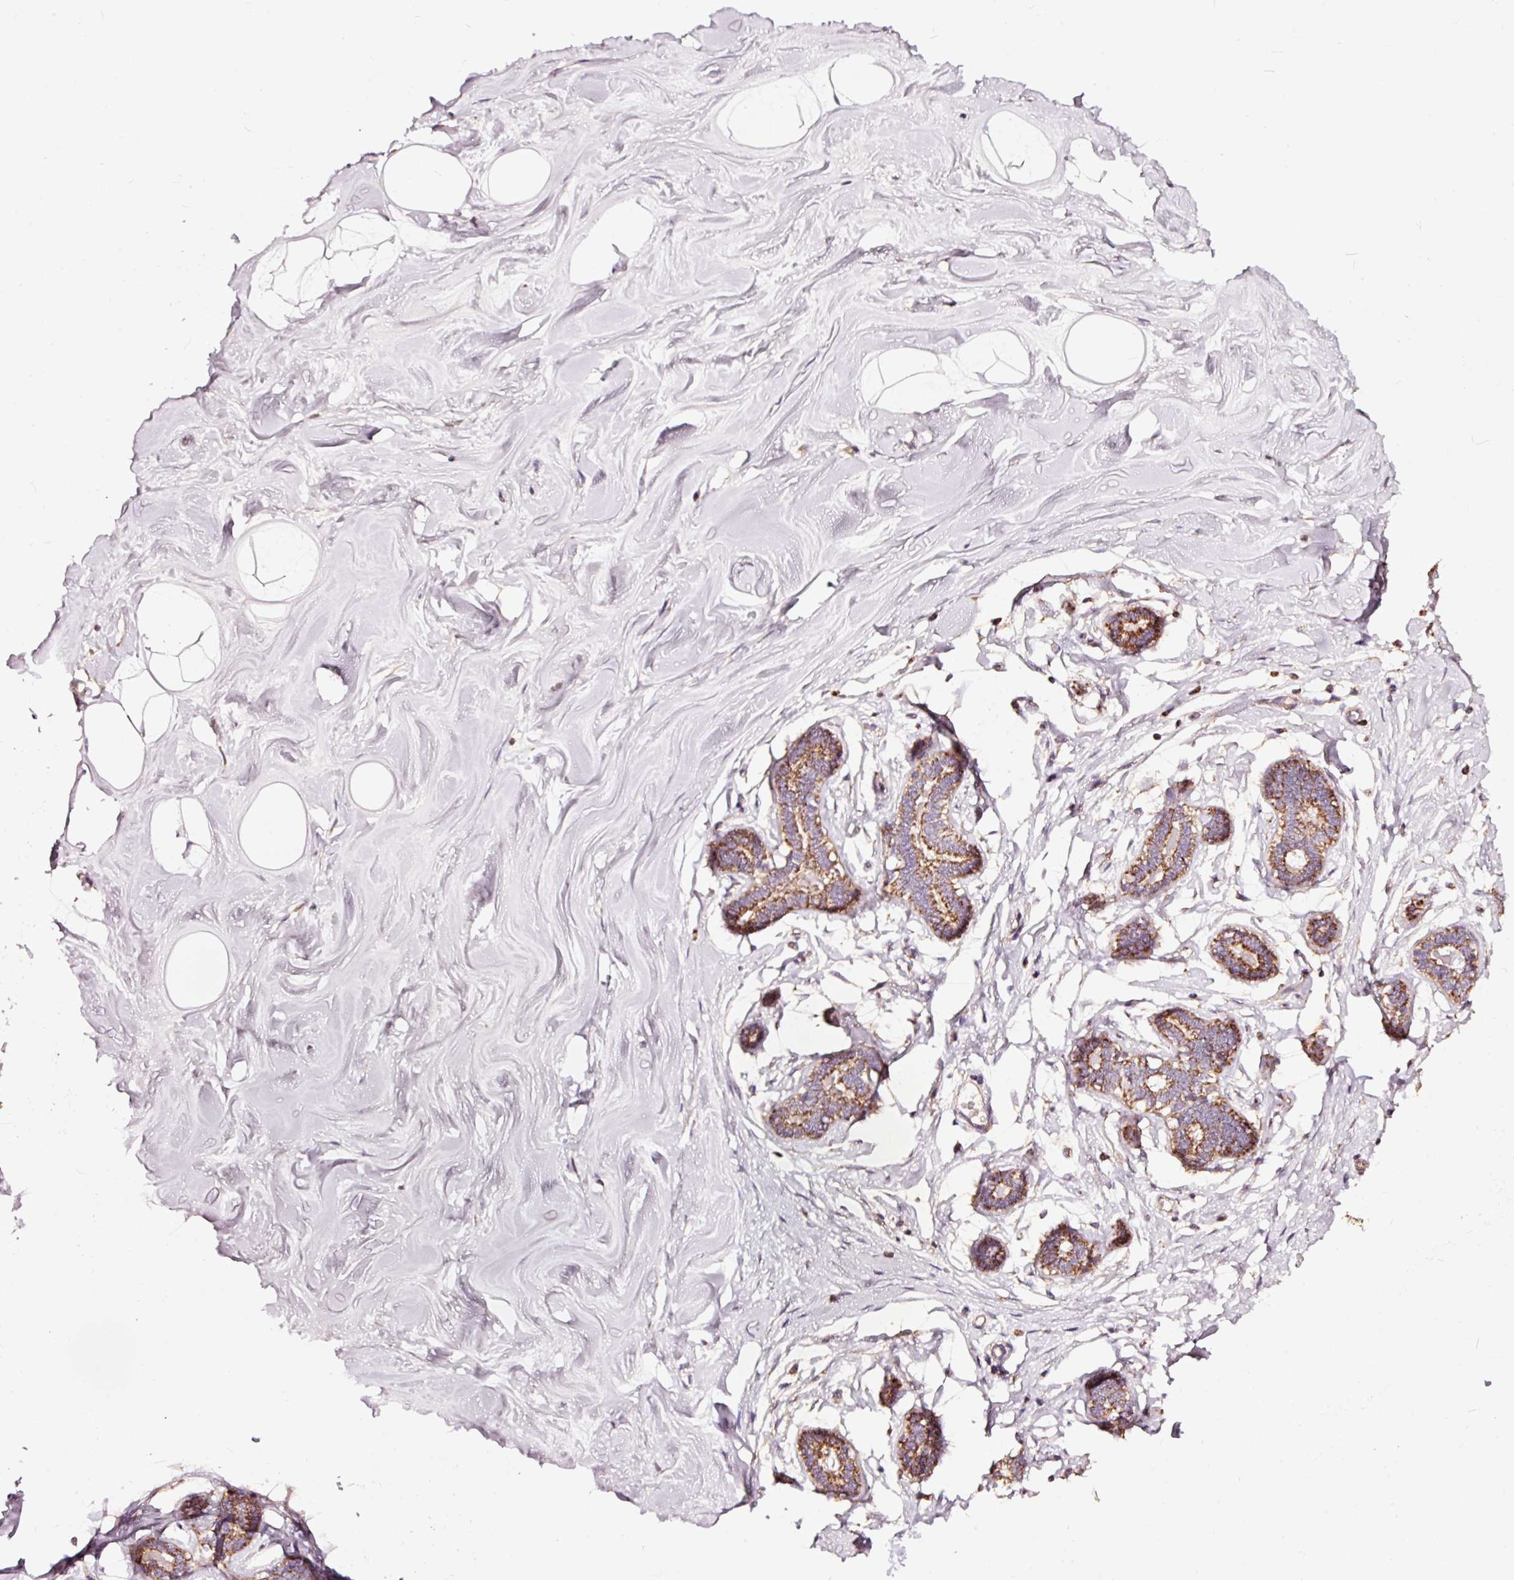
{"staining": {"intensity": "negative", "quantity": "none", "location": "none"}, "tissue": "breast", "cell_type": "Adipocytes", "image_type": "normal", "snomed": [{"axis": "morphology", "description": "Normal tissue, NOS"}, {"axis": "topography", "description": "Breast"}], "caption": "High magnification brightfield microscopy of unremarkable breast stained with DAB (brown) and counterstained with hematoxylin (blue): adipocytes show no significant positivity.", "gene": "TPM1", "patient": {"sex": "female", "age": 25}}